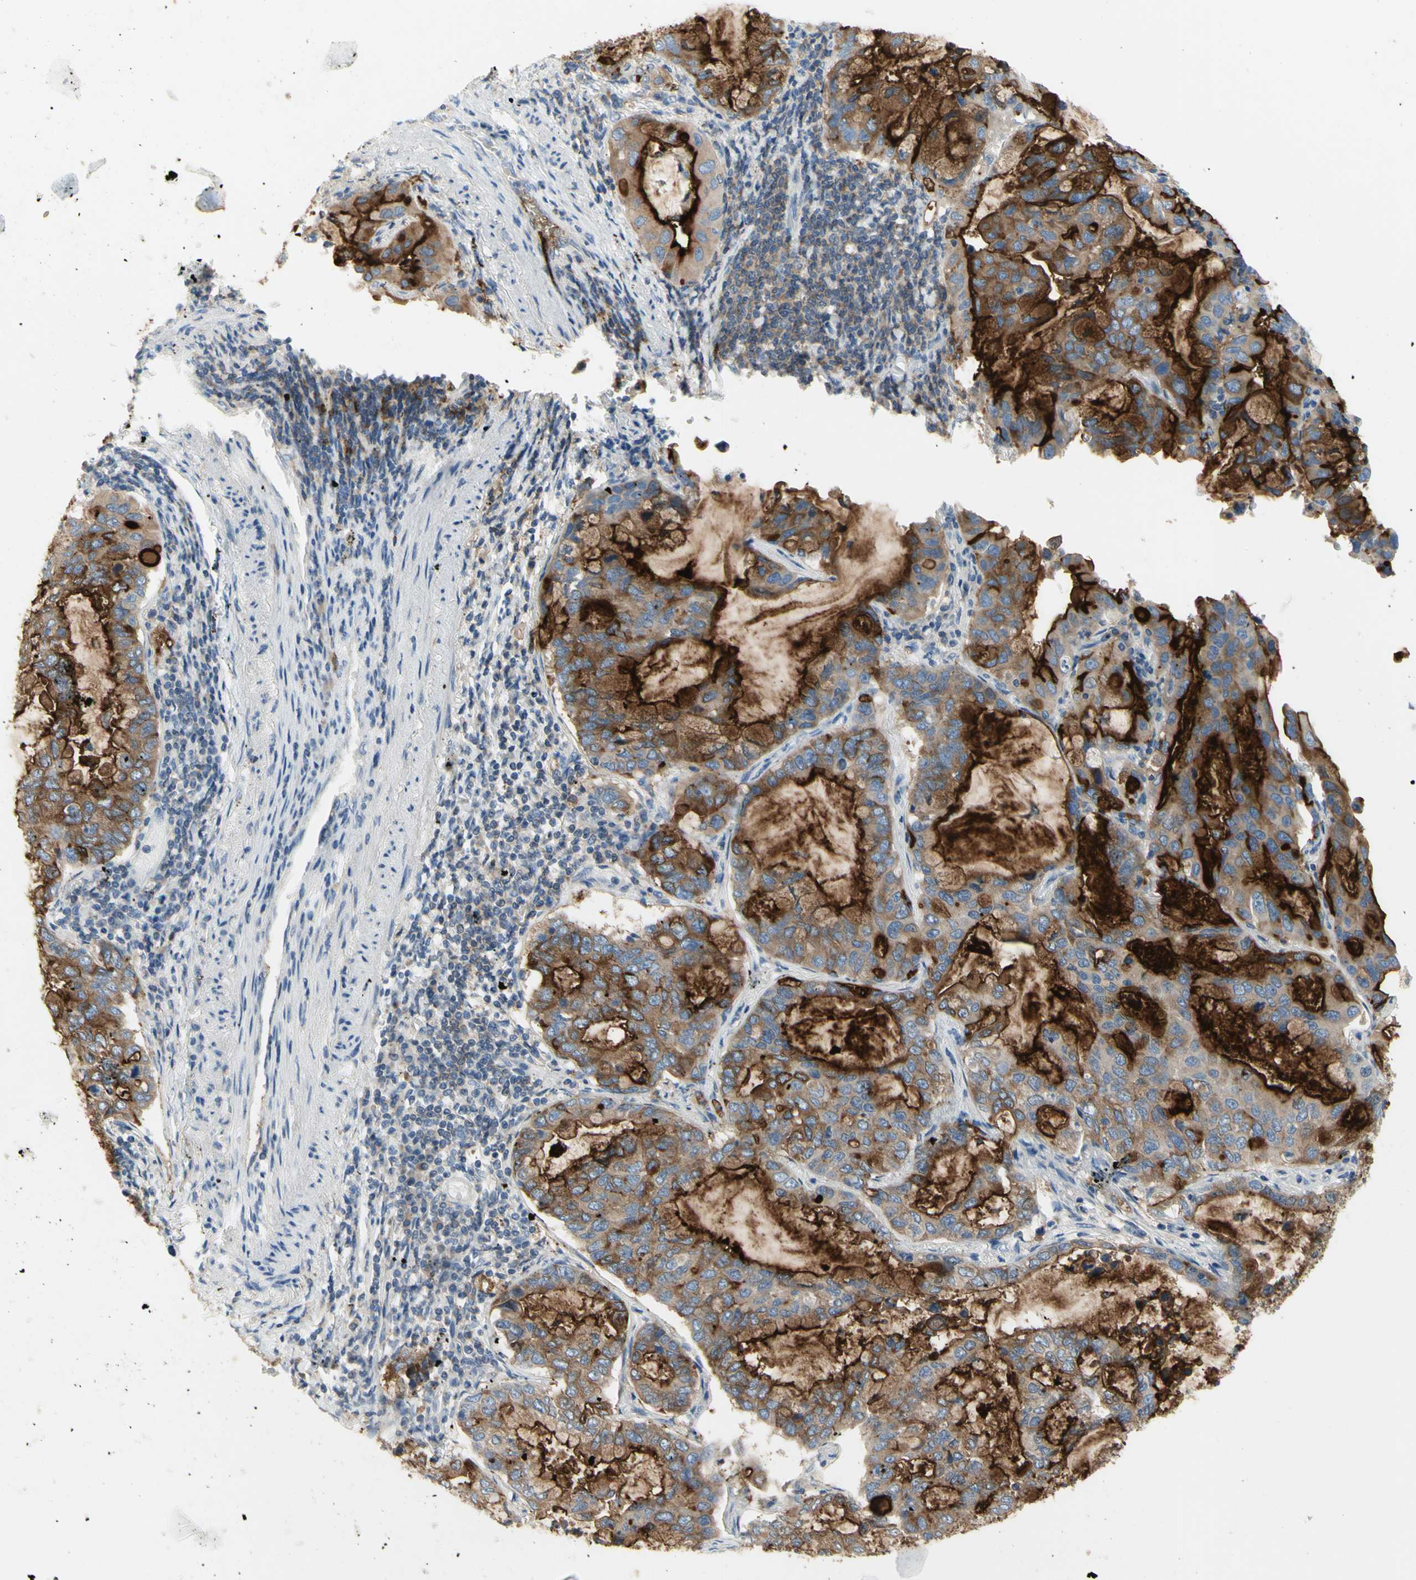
{"staining": {"intensity": "strong", "quantity": ">75%", "location": "cytoplasmic/membranous"}, "tissue": "lung cancer", "cell_type": "Tumor cells", "image_type": "cancer", "snomed": [{"axis": "morphology", "description": "Adenocarcinoma, NOS"}, {"axis": "topography", "description": "Lung"}], "caption": "Immunohistochemistry histopathology image of neoplastic tissue: lung cancer stained using IHC exhibits high levels of strong protein expression localized specifically in the cytoplasmic/membranous of tumor cells, appearing as a cytoplasmic/membranous brown color.", "gene": "MUC1", "patient": {"sex": "male", "age": 64}}